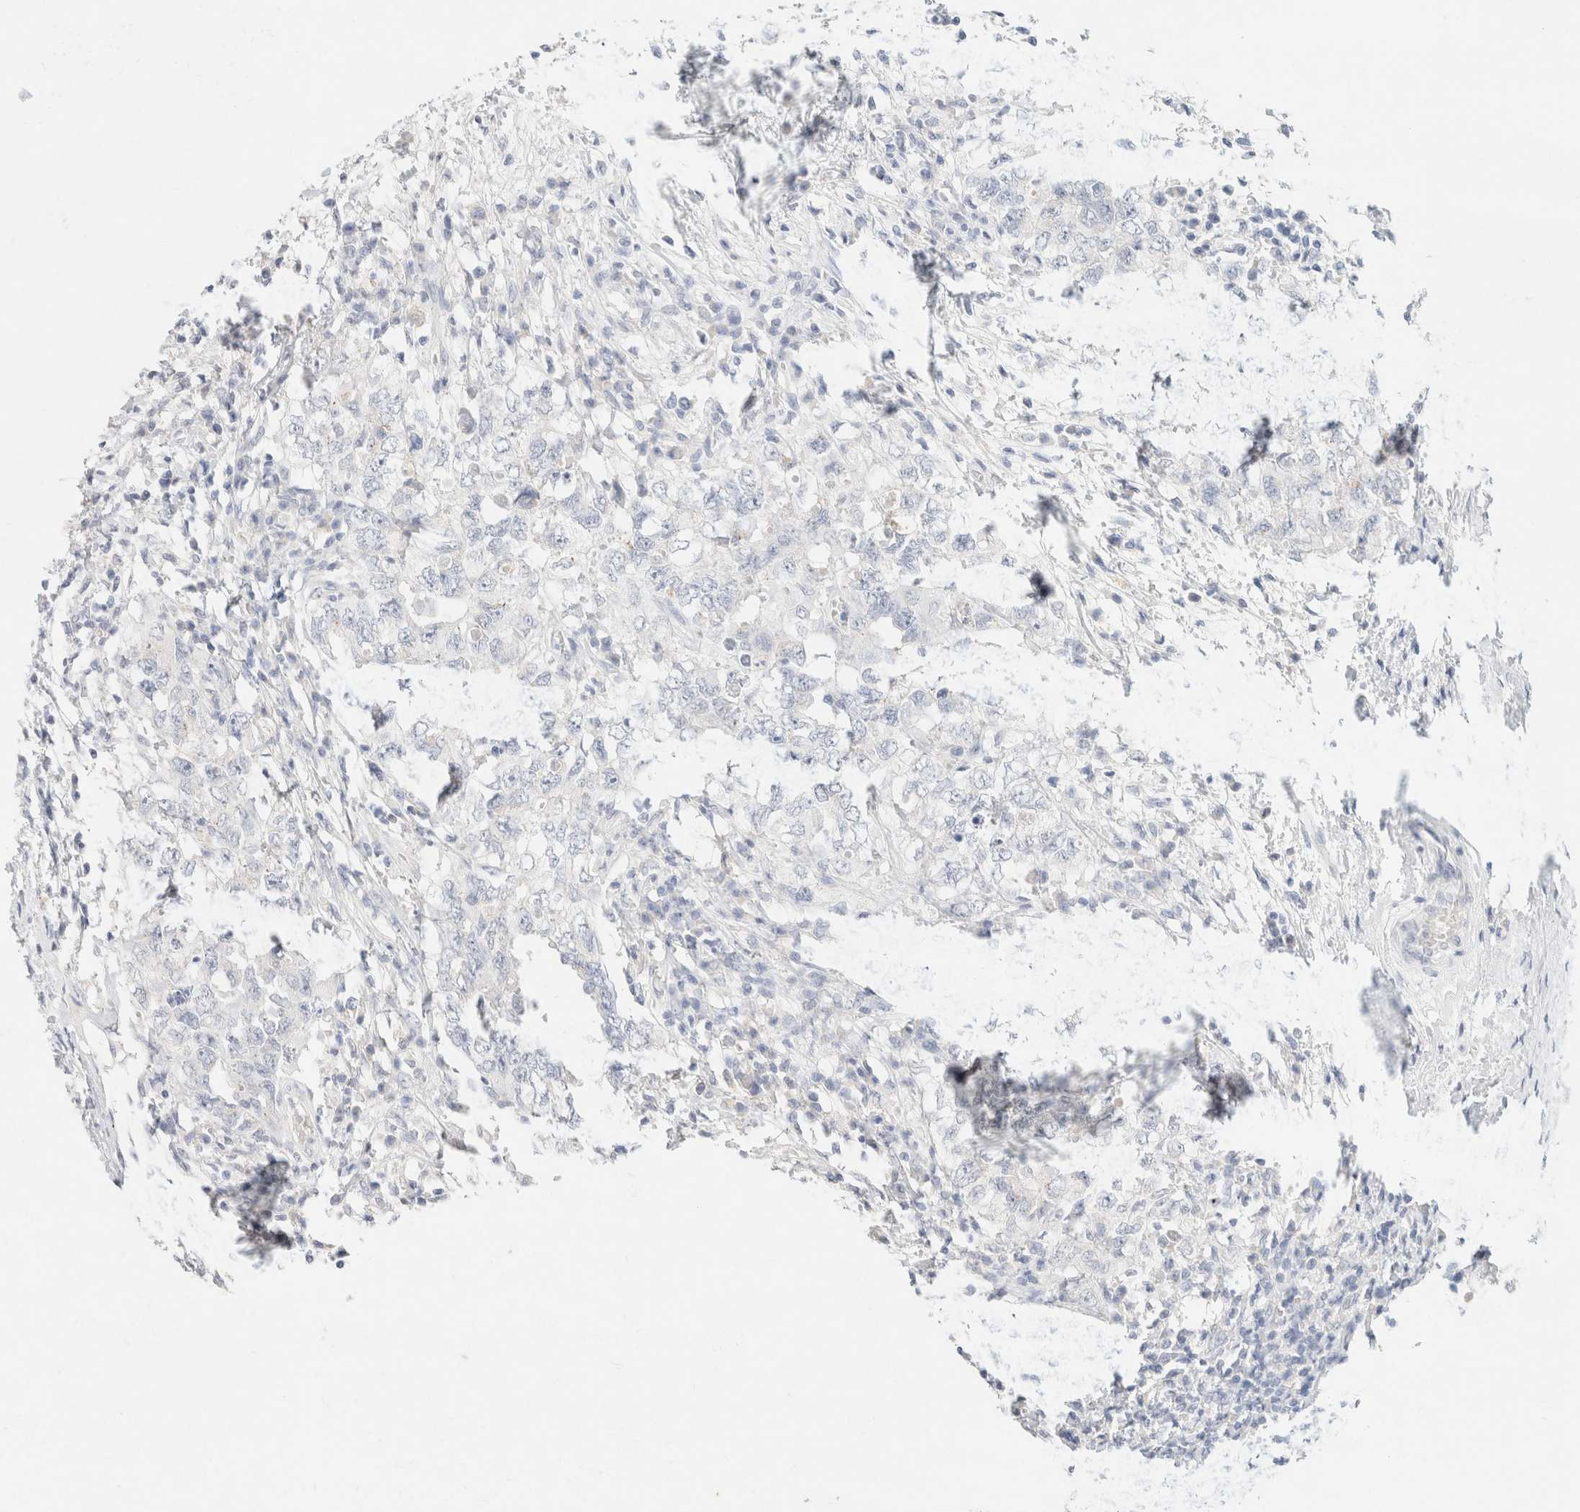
{"staining": {"intensity": "negative", "quantity": "none", "location": "none"}, "tissue": "testis cancer", "cell_type": "Tumor cells", "image_type": "cancer", "snomed": [{"axis": "morphology", "description": "Carcinoma, Embryonal, NOS"}, {"axis": "topography", "description": "Testis"}], "caption": "Human testis embryonal carcinoma stained for a protein using IHC displays no expression in tumor cells.", "gene": "CA12", "patient": {"sex": "male", "age": 26}}